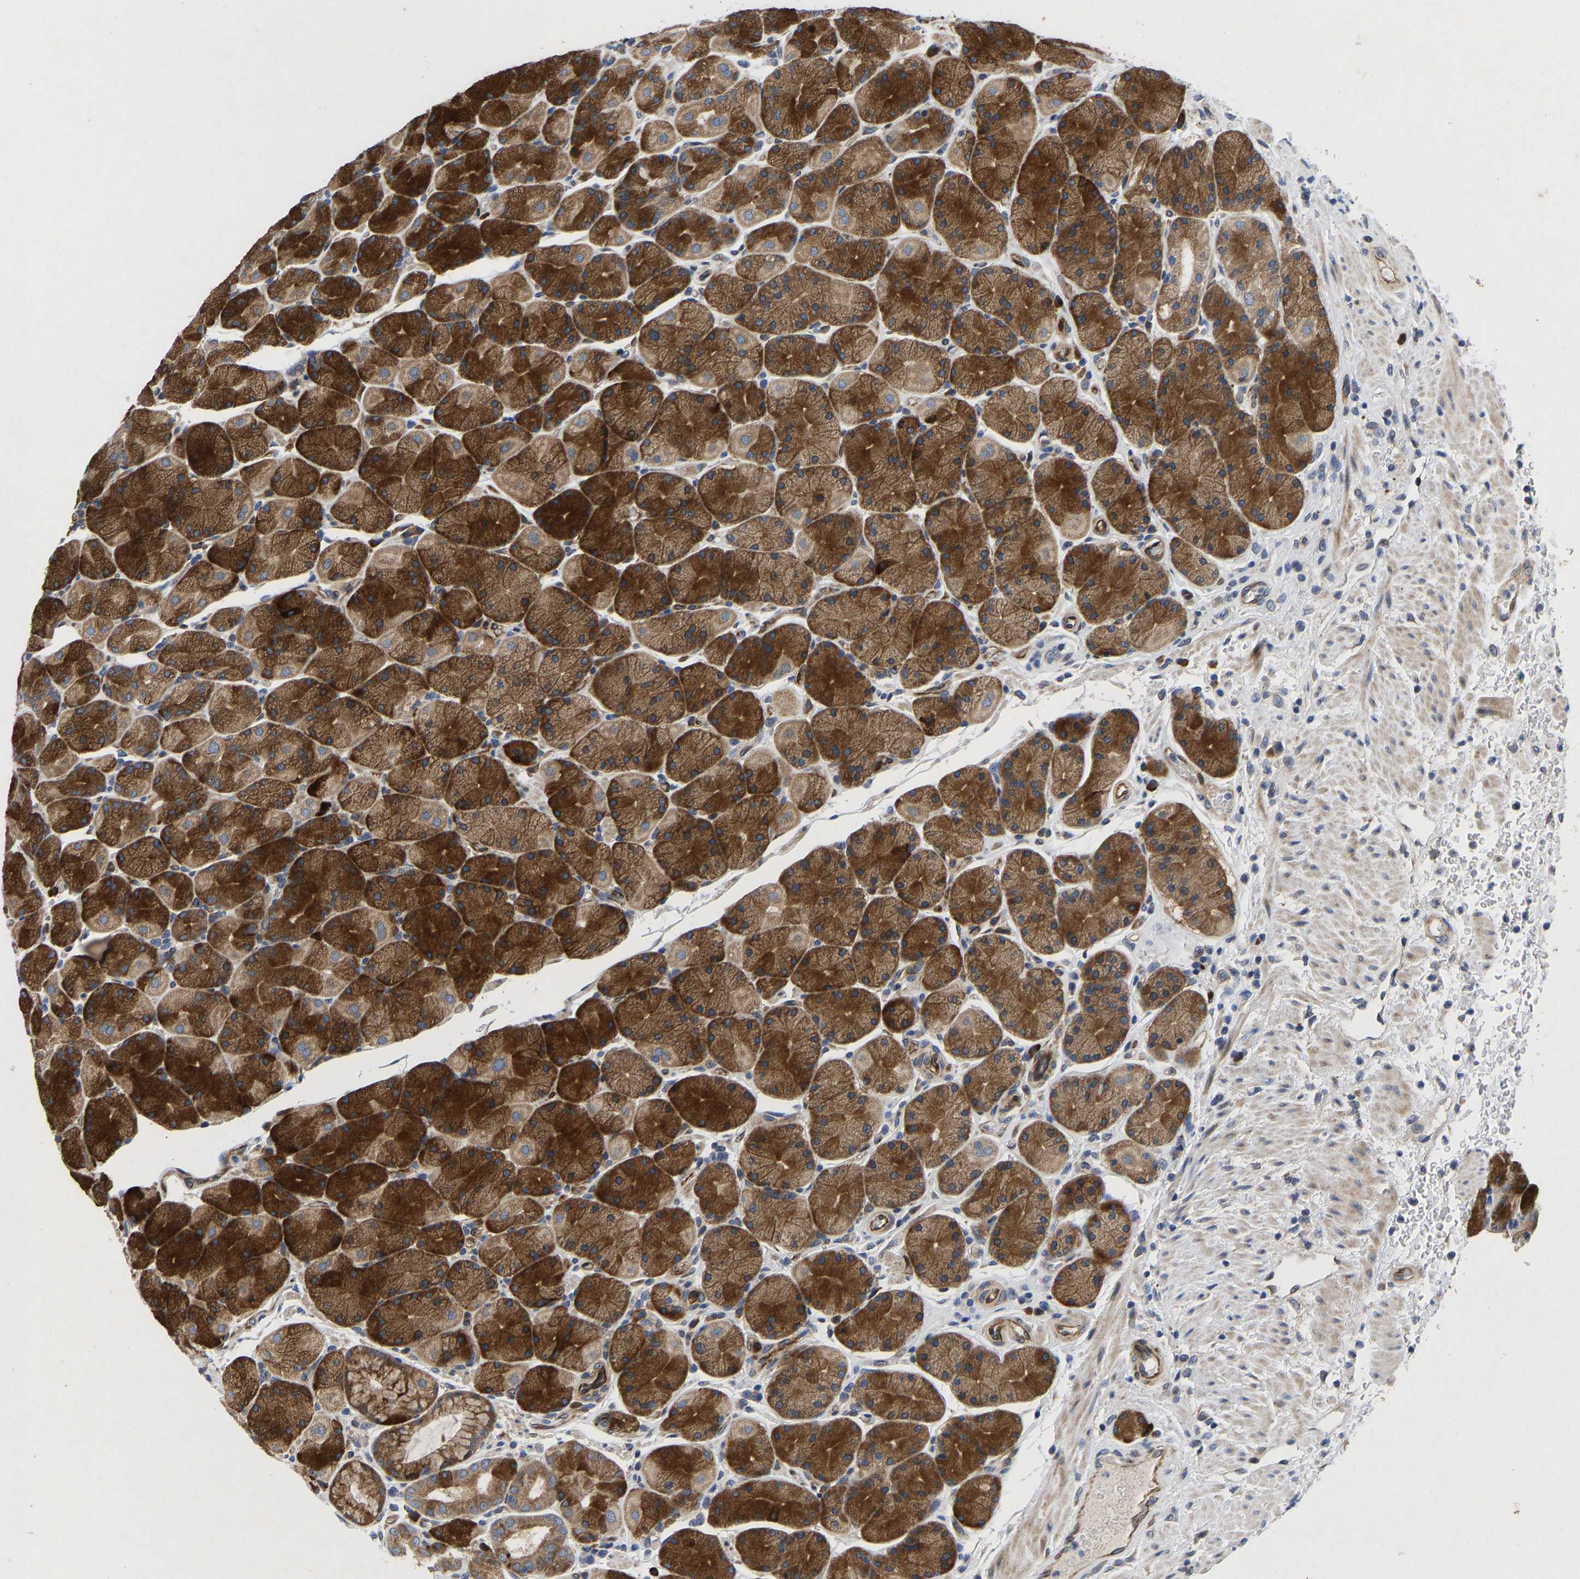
{"staining": {"intensity": "strong", "quantity": ">75%", "location": "cytoplasmic/membranous"}, "tissue": "stomach", "cell_type": "Glandular cells", "image_type": "normal", "snomed": [{"axis": "morphology", "description": "Normal tissue, NOS"}, {"axis": "morphology", "description": "Carcinoid, malignant, NOS"}, {"axis": "topography", "description": "Stomach, upper"}], "caption": "Protein expression analysis of normal human stomach reveals strong cytoplasmic/membranous staining in approximately >75% of glandular cells.", "gene": "TMEM38B", "patient": {"sex": "male", "age": 39}}